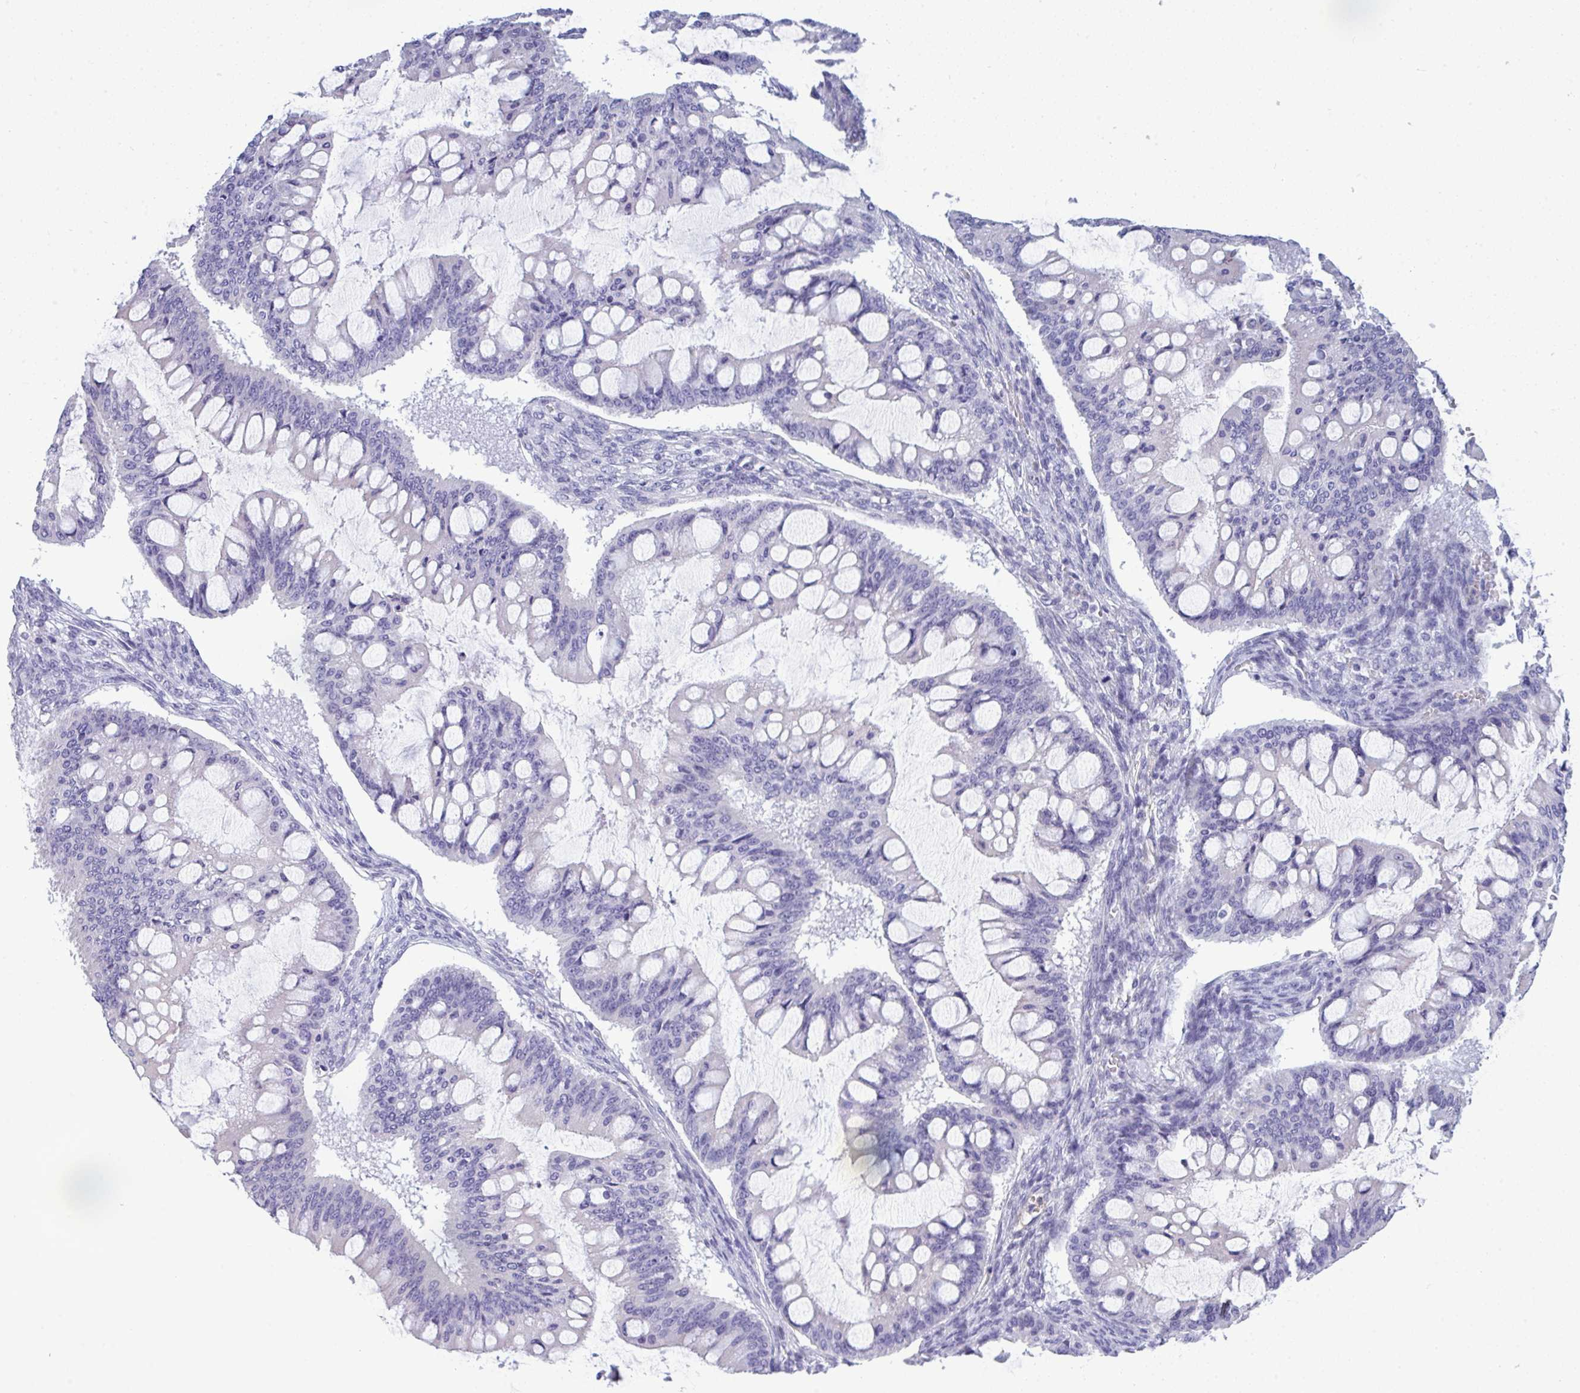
{"staining": {"intensity": "negative", "quantity": "none", "location": "none"}, "tissue": "ovarian cancer", "cell_type": "Tumor cells", "image_type": "cancer", "snomed": [{"axis": "morphology", "description": "Cystadenocarcinoma, mucinous, NOS"}, {"axis": "topography", "description": "Ovary"}], "caption": "Immunohistochemistry (IHC) micrograph of neoplastic tissue: human ovarian cancer (mucinous cystadenocarcinoma) stained with DAB (3,3'-diaminobenzidine) shows no significant protein positivity in tumor cells.", "gene": "MYH10", "patient": {"sex": "female", "age": 73}}